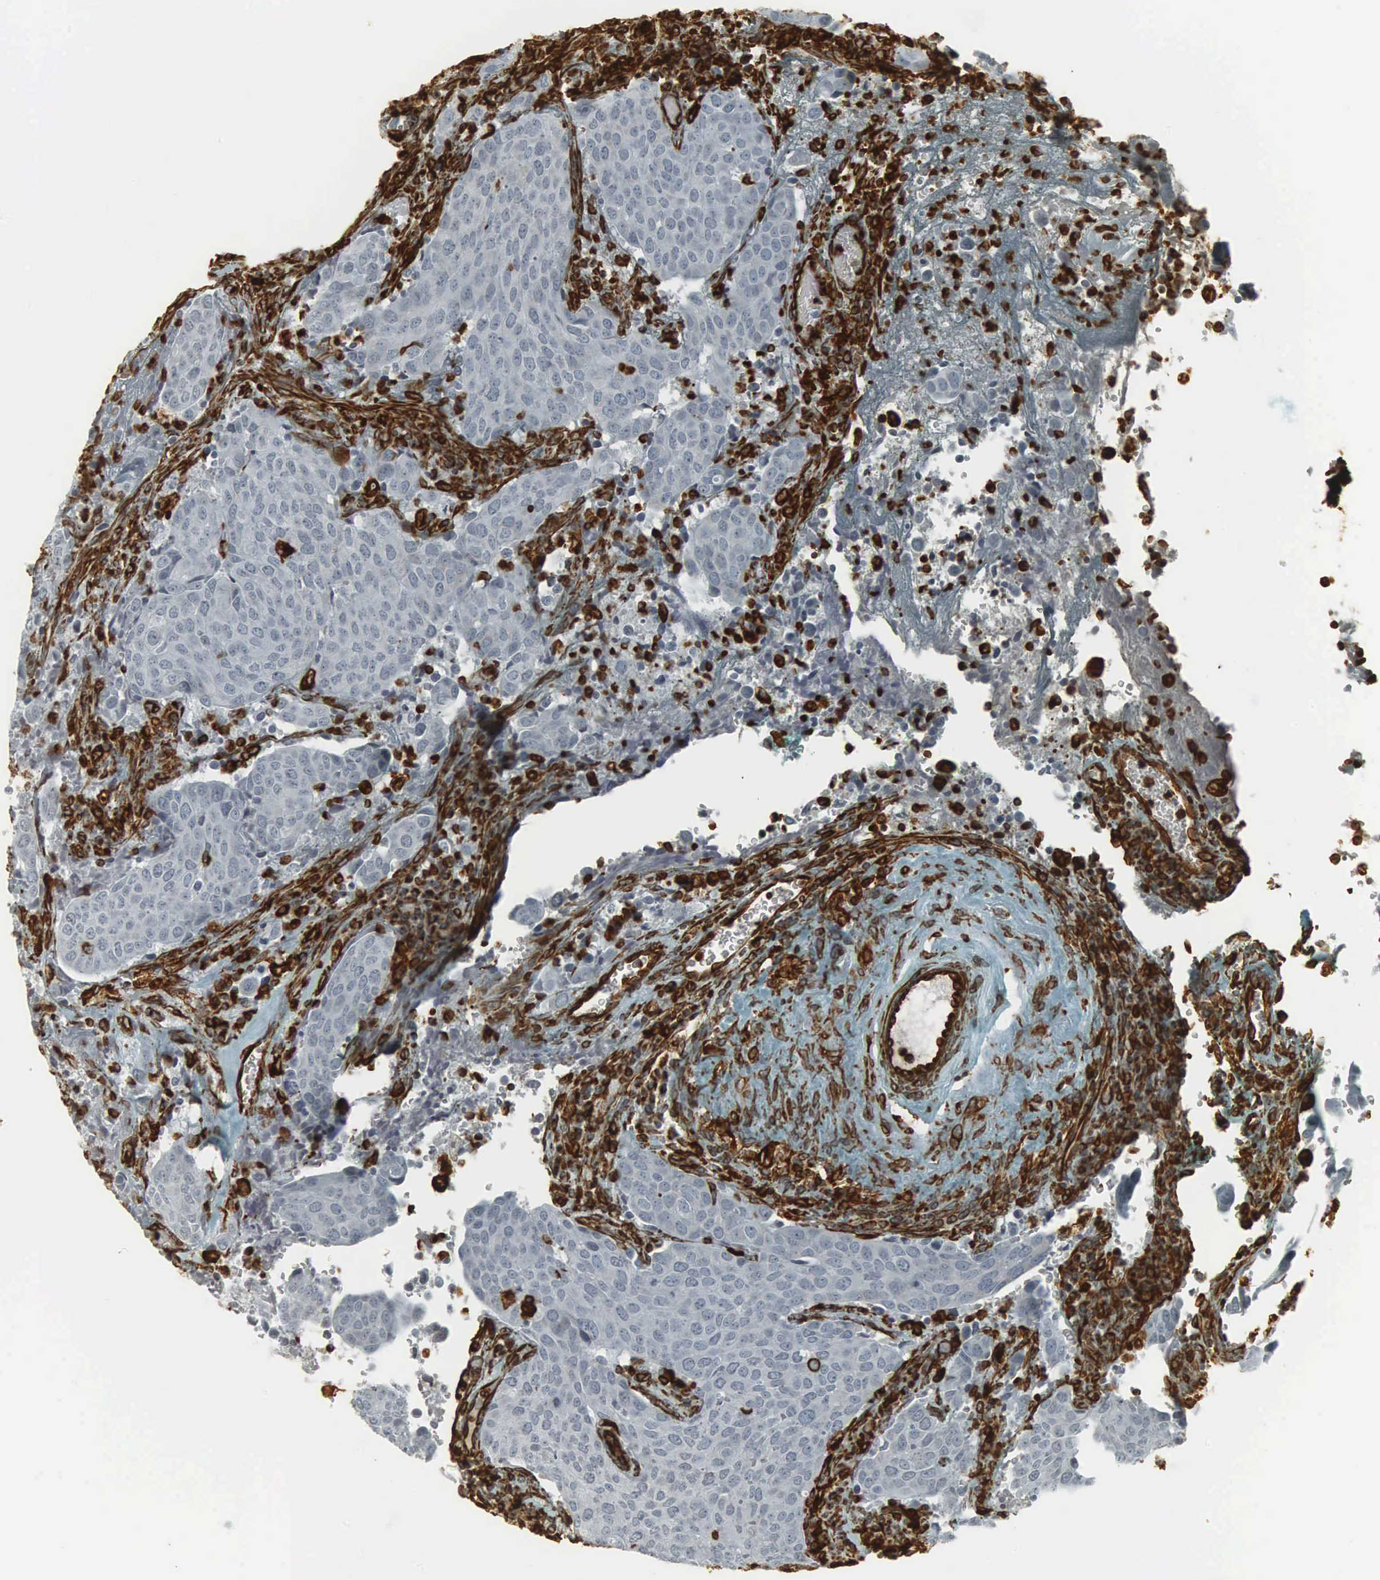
{"staining": {"intensity": "moderate", "quantity": "<25%", "location": "cytoplasmic/membranous,nuclear"}, "tissue": "cervical cancer", "cell_type": "Tumor cells", "image_type": "cancer", "snomed": [{"axis": "morphology", "description": "Squamous cell carcinoma, NOS"}, {"axis": "topography", "description": "Cervix"}], "caption": "IHC of human cervical cancer (squamous cell carcinoma) exhibits low levels of moderate cytoplasmic/membranous and nuclear staining in approximately <25% of tumor cells.", "gene": "VIM", "patient": {"sex": "female", "age": 54}}